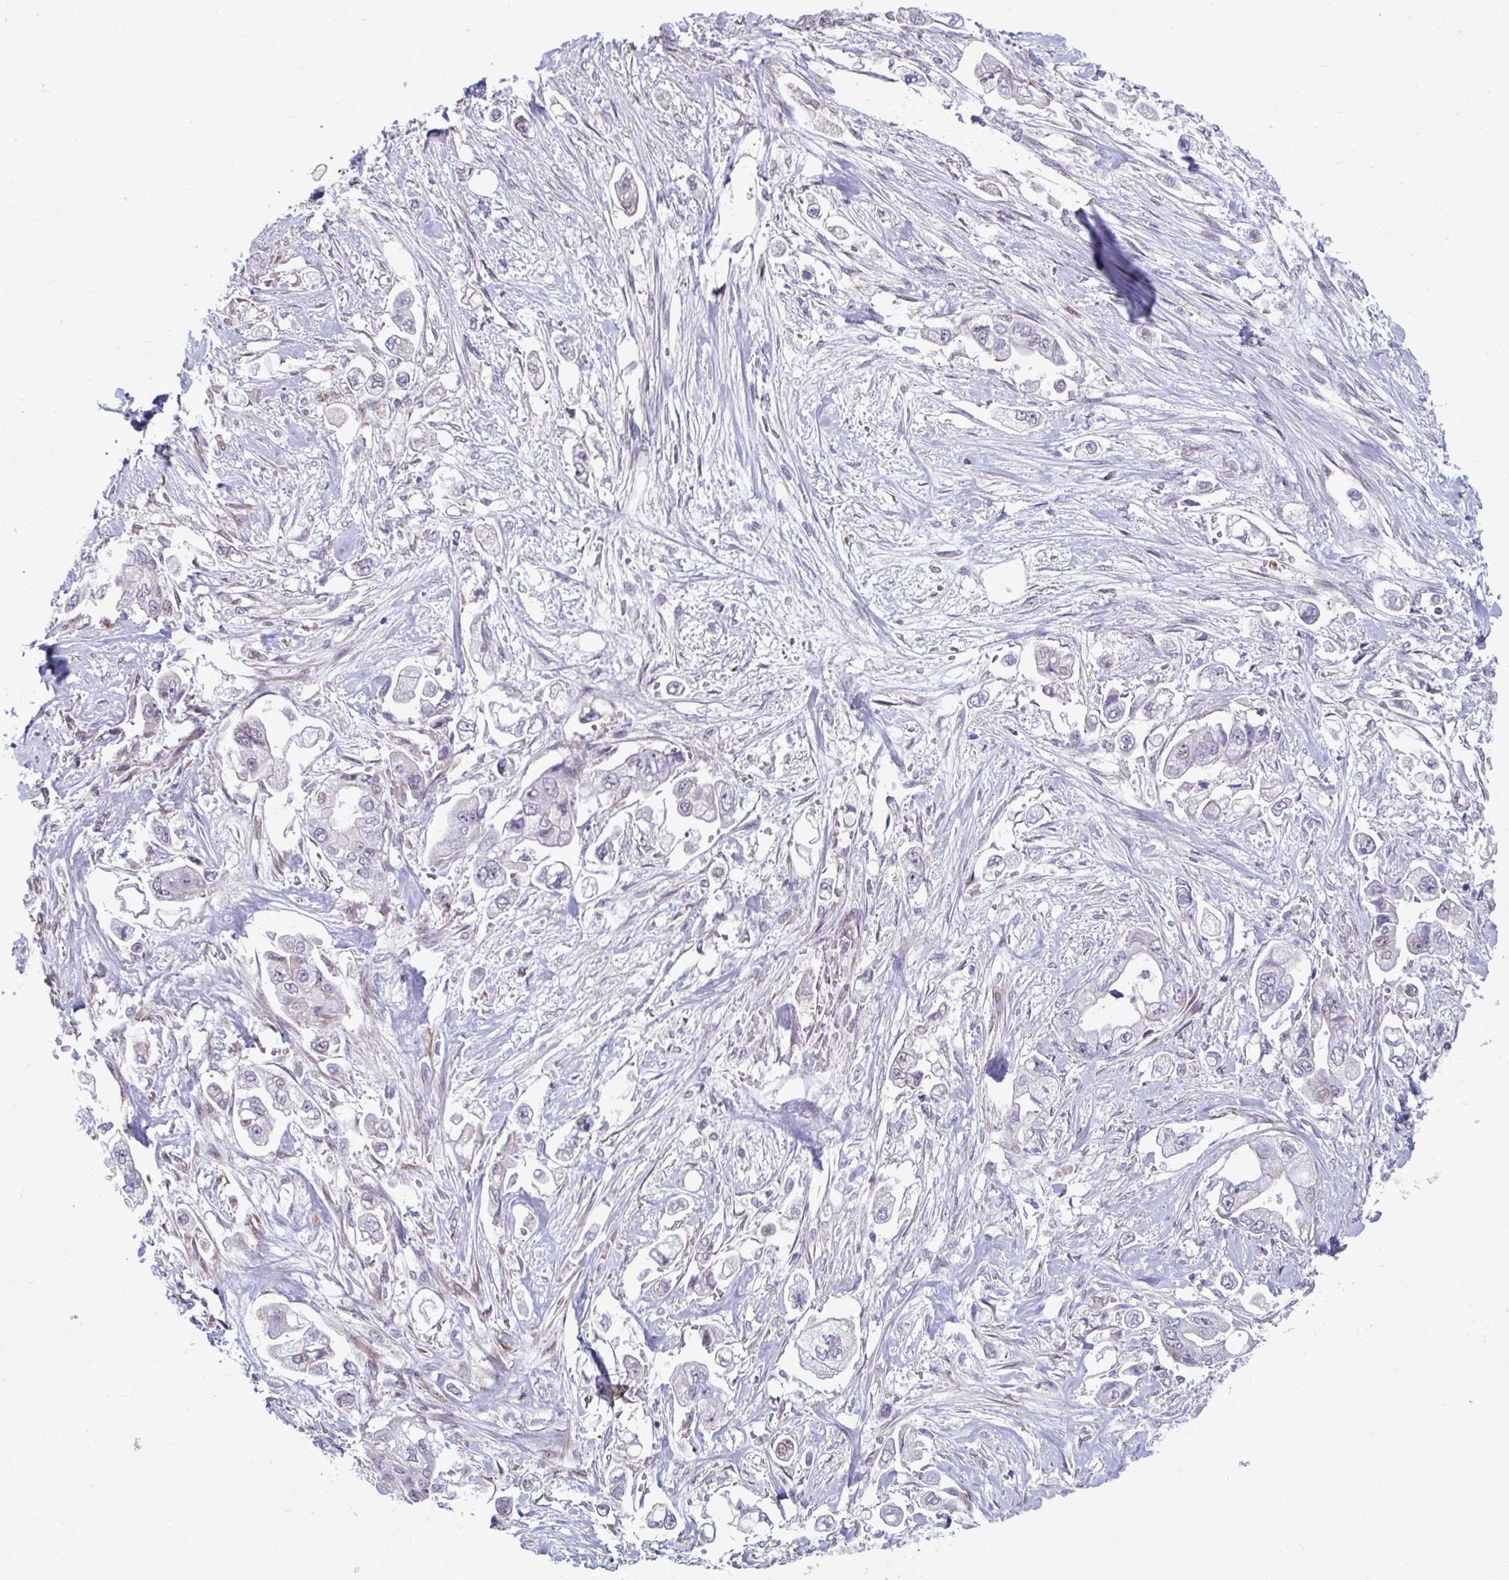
{"staining": {"intensity": "negative", "quantity": "none", "location": "none"}, "tissue": "stomach cancer", "cell_type": "Tumor cells", "image_type": "cancer", "snomed": [{"axis": "morphology", "description": "Adenocarcinoma, NOS"}, {"axis": "topography", "description": "Stomach"}], "caption": "This is an immunohistochemistry micrograph of stomach cancer (adenocarcinoma). There is no positivity in tumor cells.", "gene": "MAF1", "patient": {"sex": "male", "age": 62}}